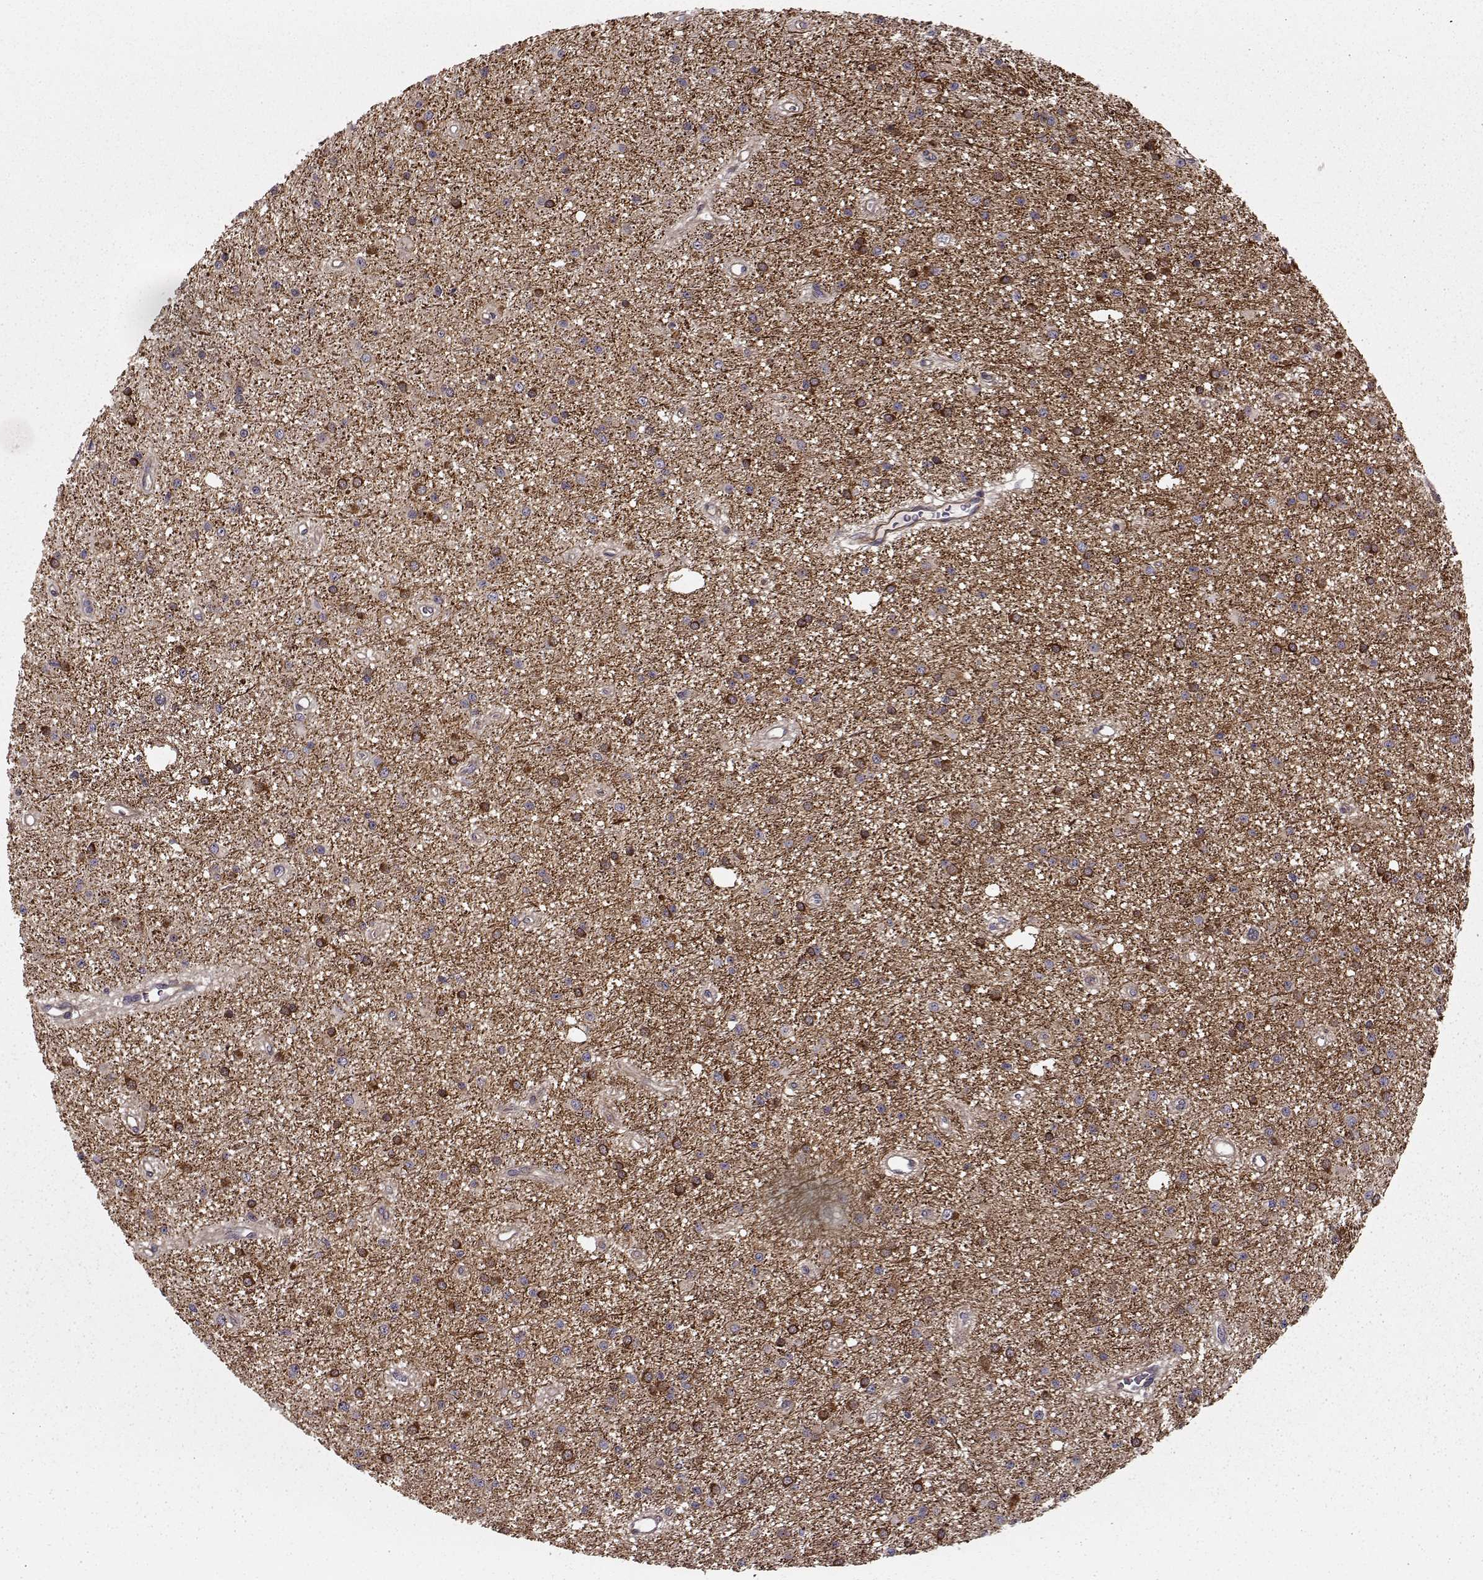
{"staining": {"intensity": "strong", "quantity": ">75%", "location": "cytoplasmic/membranous,nuclear"}, "tissue": "glioma", "cell_type": "Tumor cells", "image_type": "cancer", "snomed": [{"axis": "morphology", "description": "Glioma, malignant, Low grade"}, {"axis": "topography", "description": "Brain"}], "caption": "High-magnification brightfield microscopy of glioma stained with DAB (brown) and counterstained with hematoxylin (blue). tumor cells exhibit strong cytoplasmic/membranous and nuclear expression is appreciated in approximately>75% of cells. (Stains: DAB (3,3'-diaminobenzidine) in brown, nuclei in blue, Microscopy: brightfield microscopy at high magnification).", "gene": "MTR", "patient": {"sex": "male", "age": 27}}